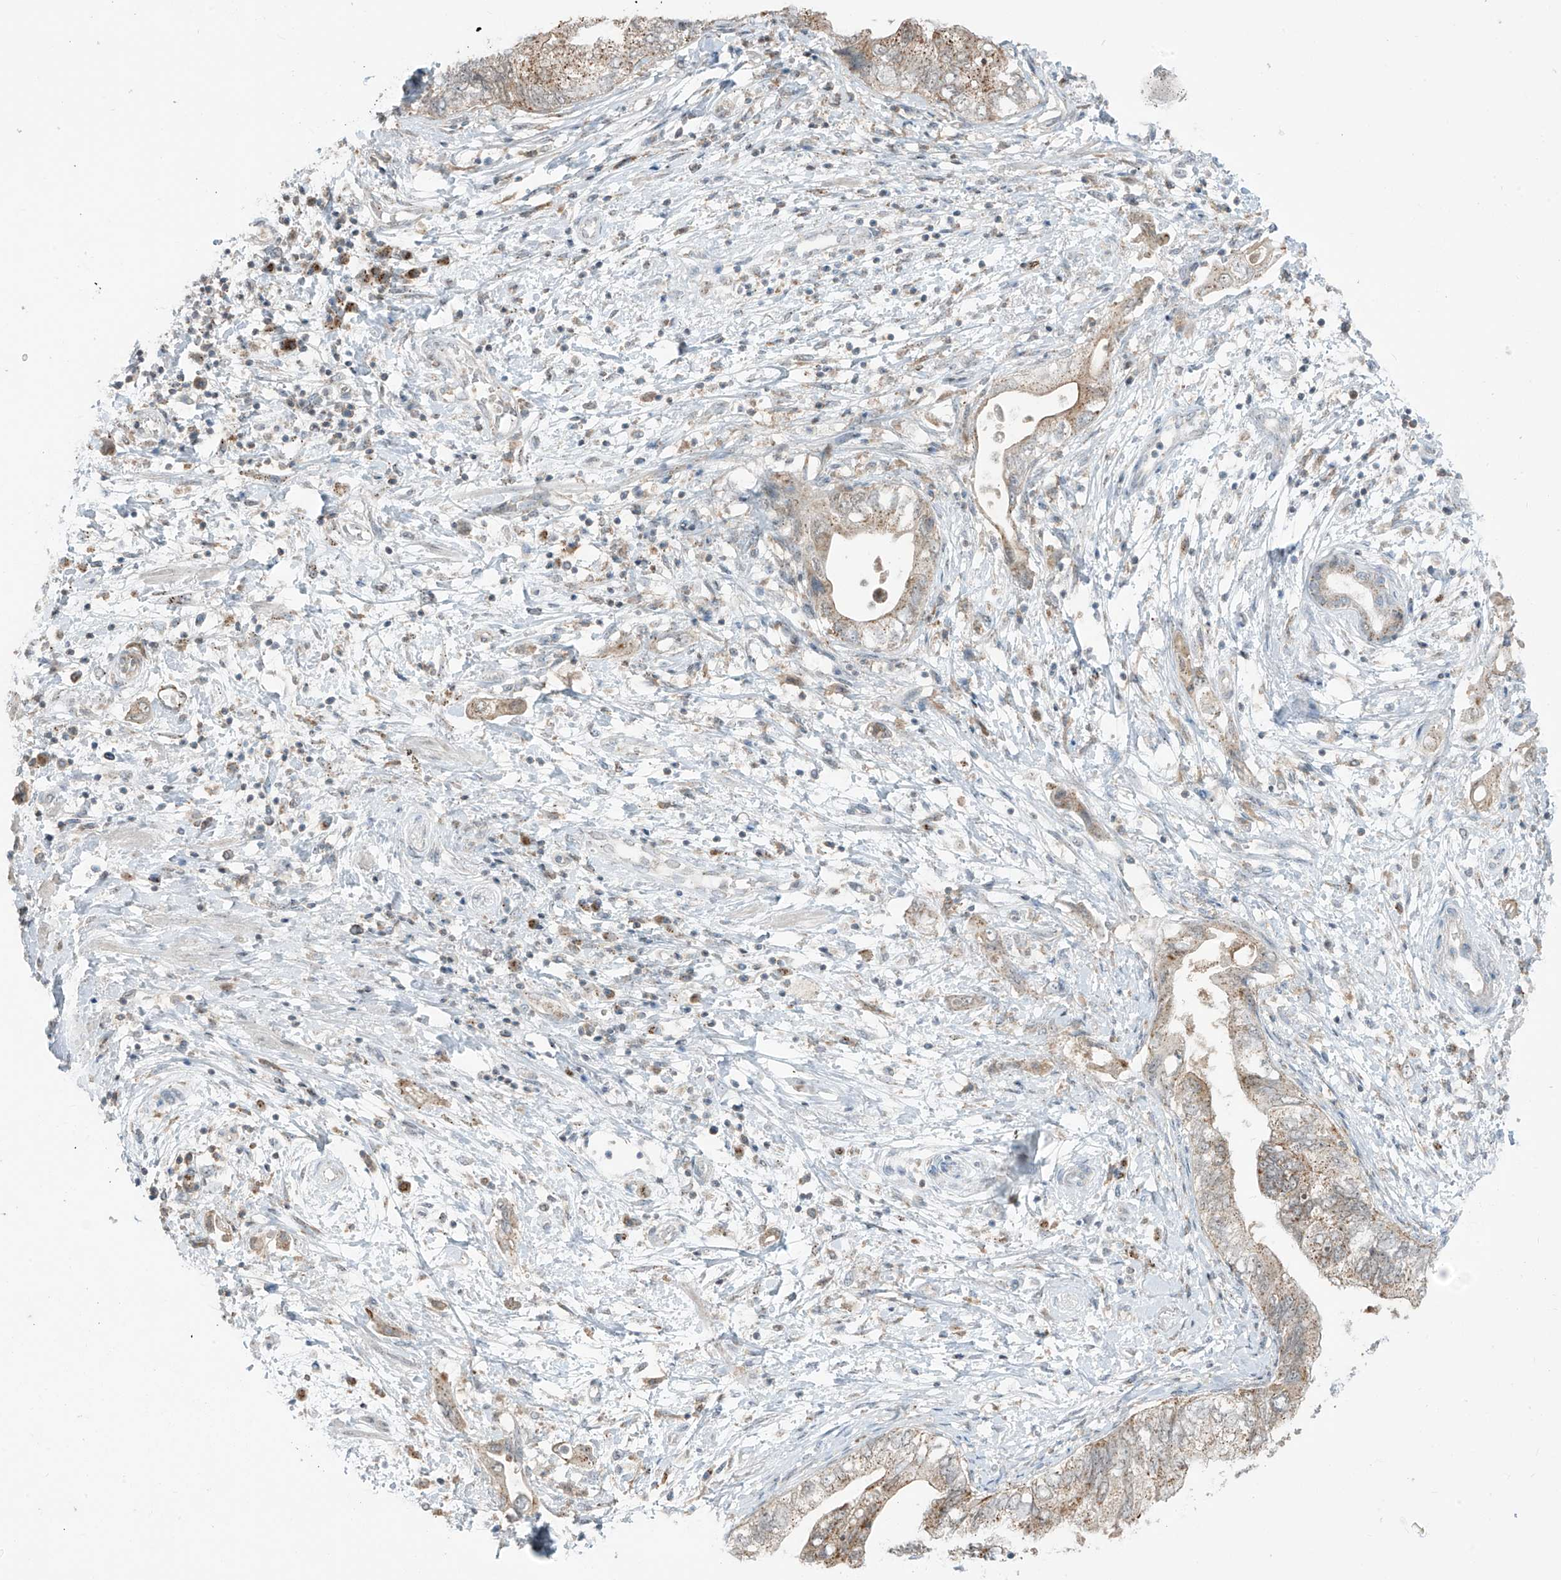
{"staining": {"intensity": "moderate", "quantity": "25%-75%", "location": "cytoplasmic/membranous"}, "tissue": "pancreatic cancer", "cell_type": "Tumor cells", "image_type": "cancer", "snomed": [{"axis": "morphology", "description": "Adenocarcinoma, NOS"}, {"axis": "topography", "description": "Pancreas"}], "caption": "The micrograph exhibits a brown stain indicating the presence of a protein in the cytoplasmic/membranous of tumor cells in adenocarcinoma (pancreatic). (Stains: DAB (3,3'-diaminobenzidine) in brown, nuclei in blue, Microscopy: brightfield microscopy at high magnification).", "gene": "PARVG", "patient": {"sex": "female", "age": 73}}